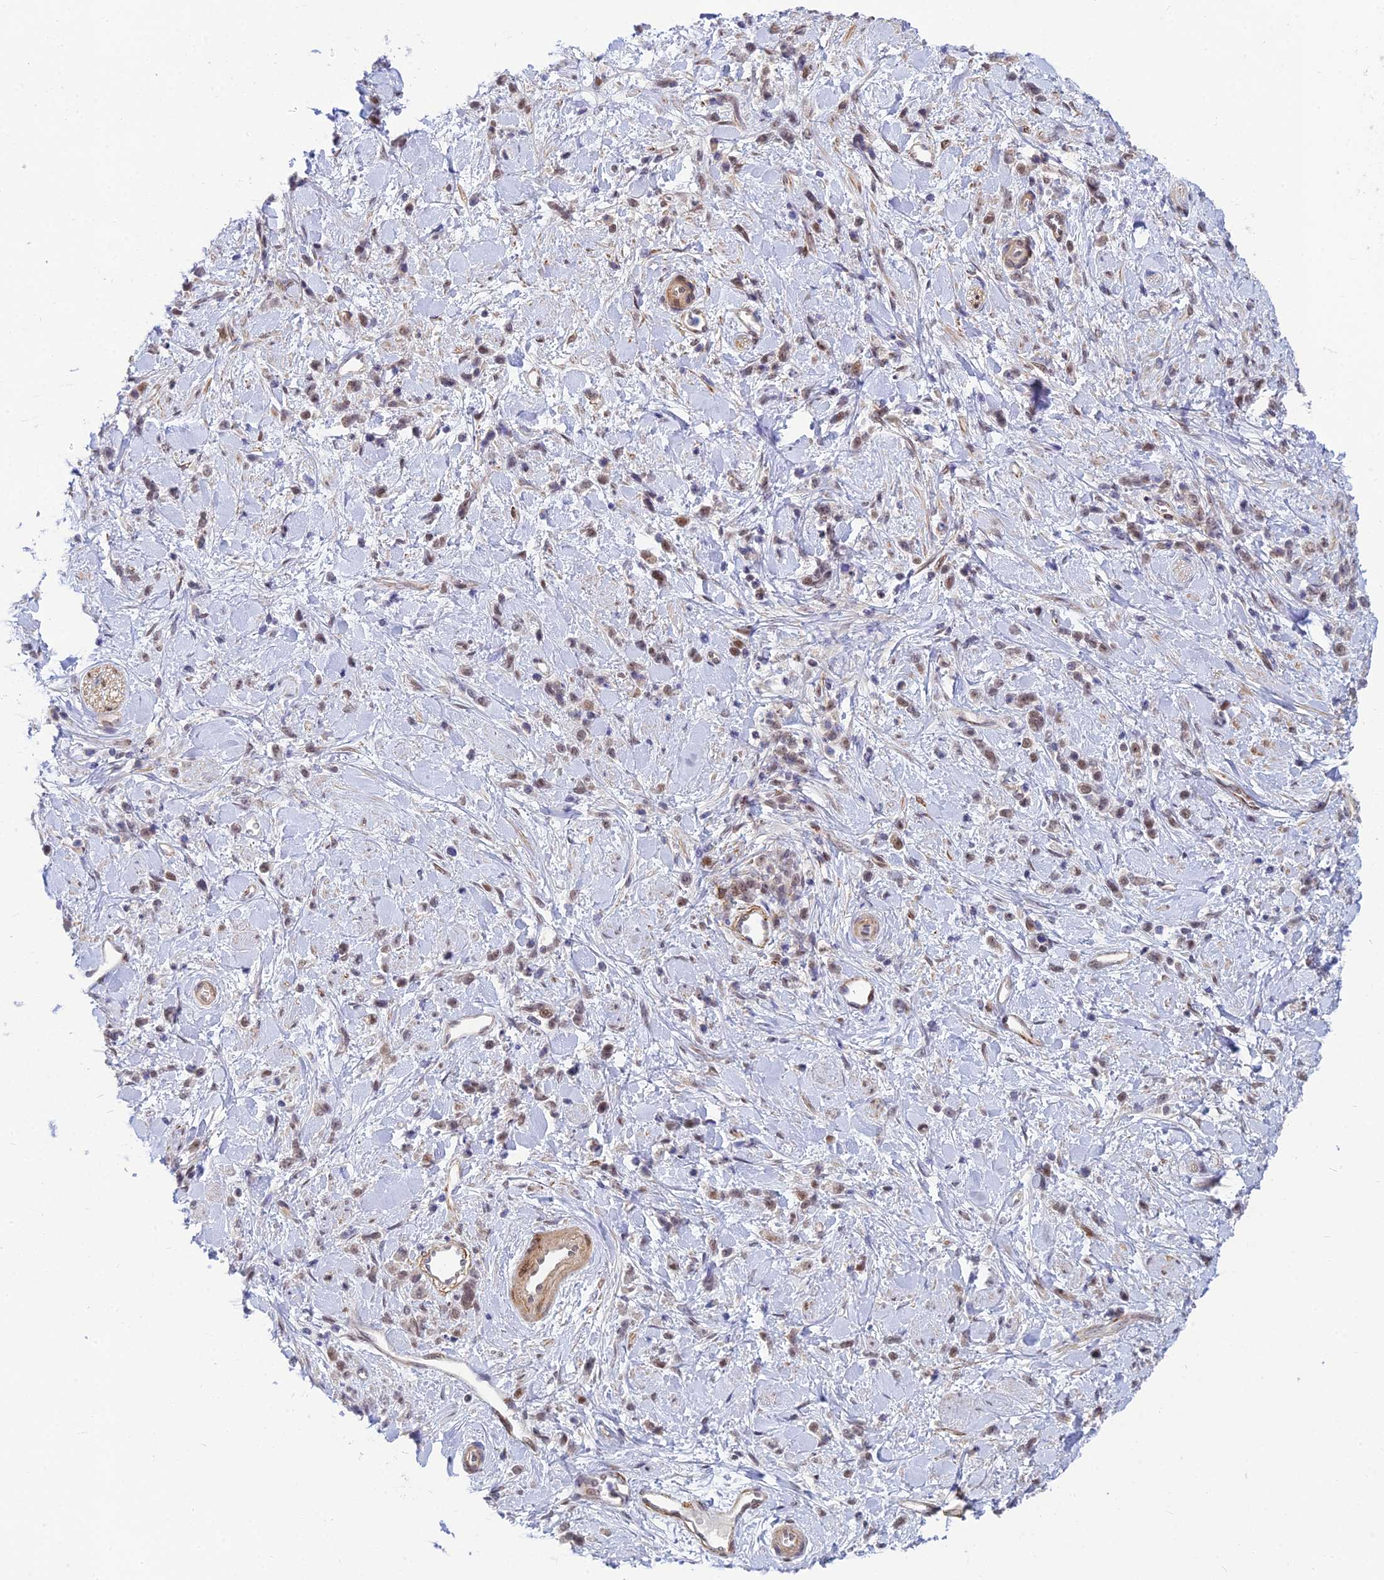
{"staining": {"intensity": "weak", "quantity": "25%-75%", "location": "nuclear"}, "tissue": "stomach cancer", "cell_type": "Tumor cells", "image_type": "cancer", "snomed": [{"axis": "morphology", "description": "Adenocarcinoma, NOS"}, {"axis": "topography", "description": "Stomach"}], "caption": "The image demonstrates a brown stain indicating the presence of a protein in the nuclear of tumor cells in stomach adenocarcinoma.", "gene": "CLK4", "patient": {"sex": "female", "age": 60}}